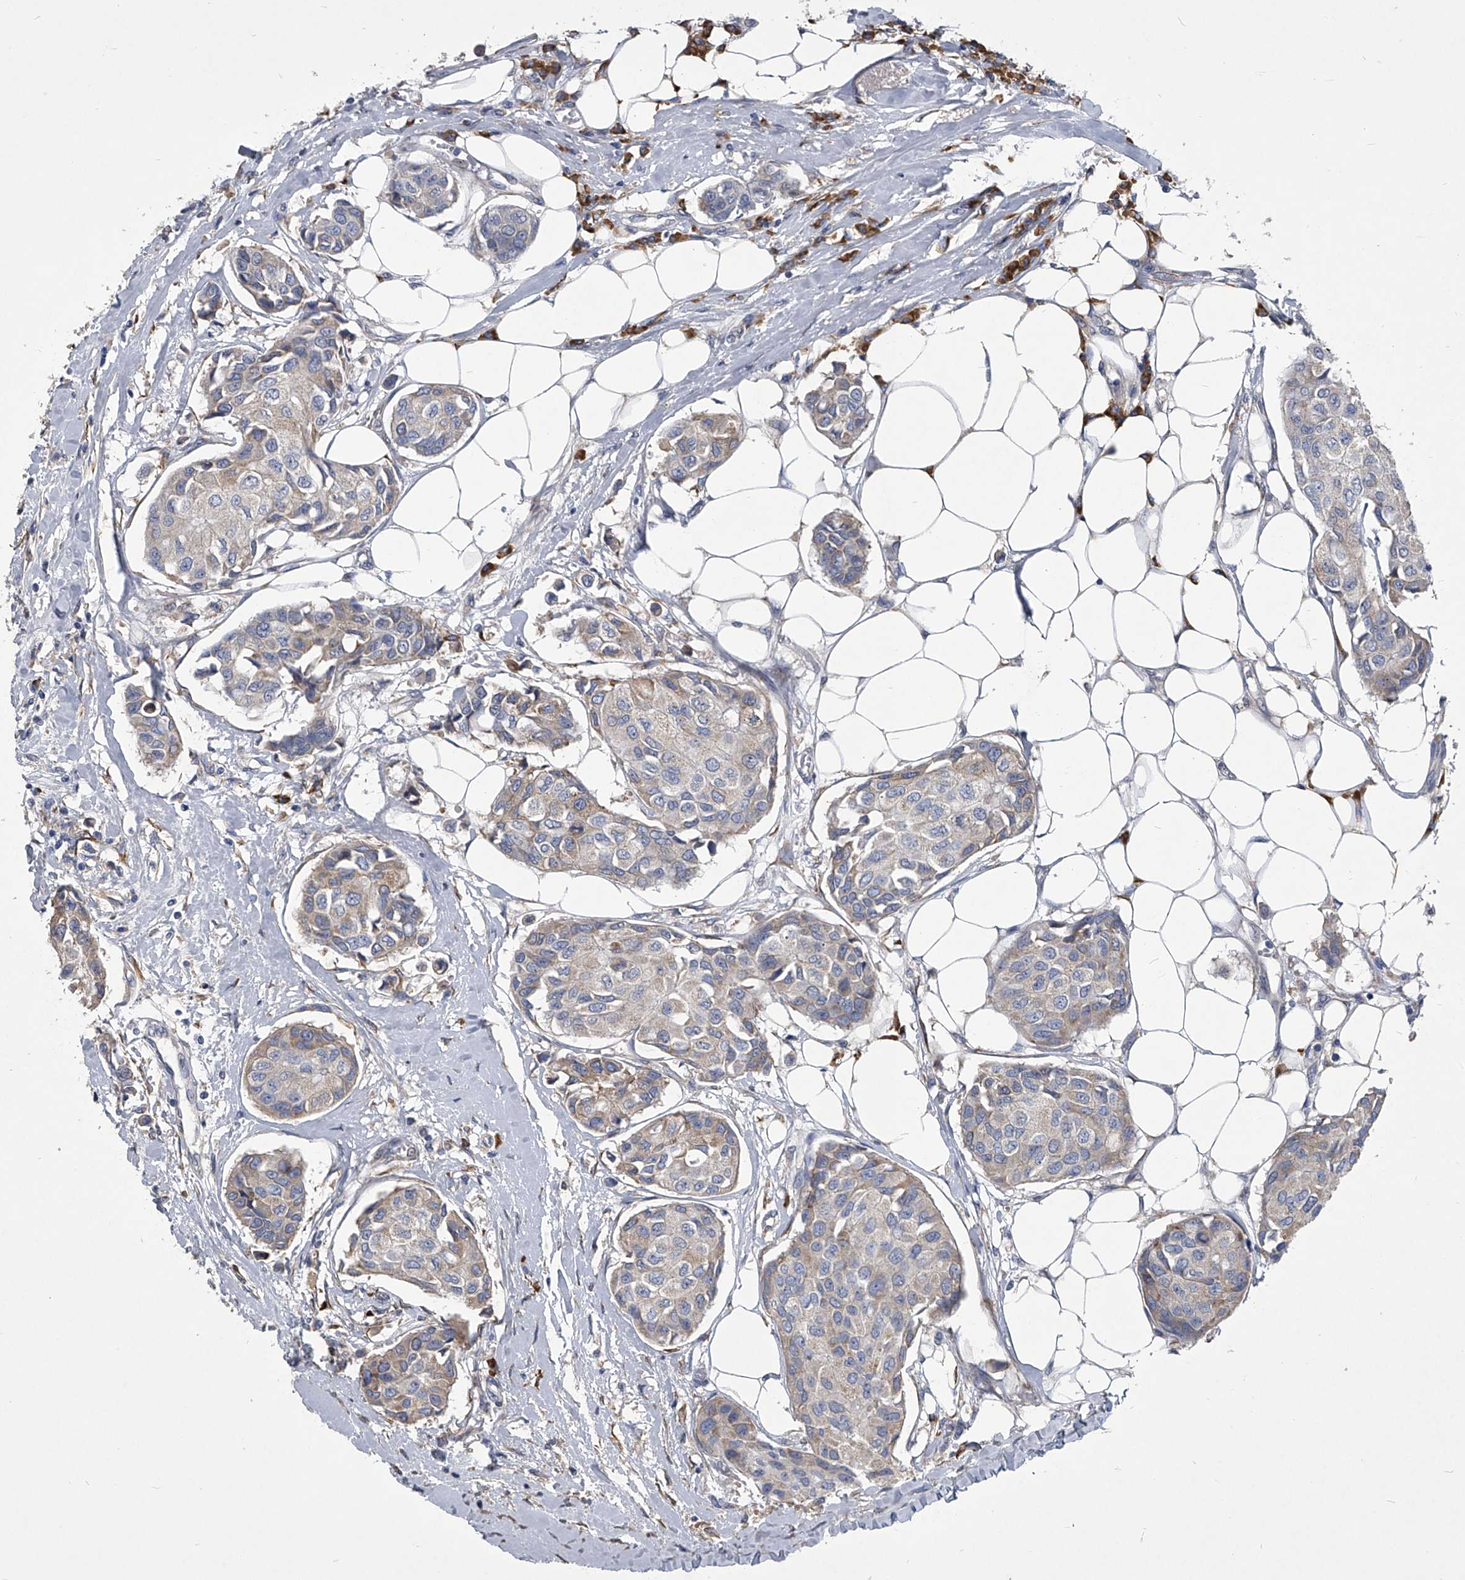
{"staining": {"intensity": "negative", "quantity": "none", "location": "none"}, "tissue": "breast cancer", "cell_type": "Tumor cells", "image_type": "cancer", "snomed": [{"axis": "morphology", "description": "Duct carcinoma"}, {"axis": "topography", "description": "Breast"}], "caption": "This is an immunohistochemistry image of human invasive ductal carcinoma (breast). There is no staining in tumor cells.", "gene": "CCR4", "patient": {"sex": "female", "age": 80}}